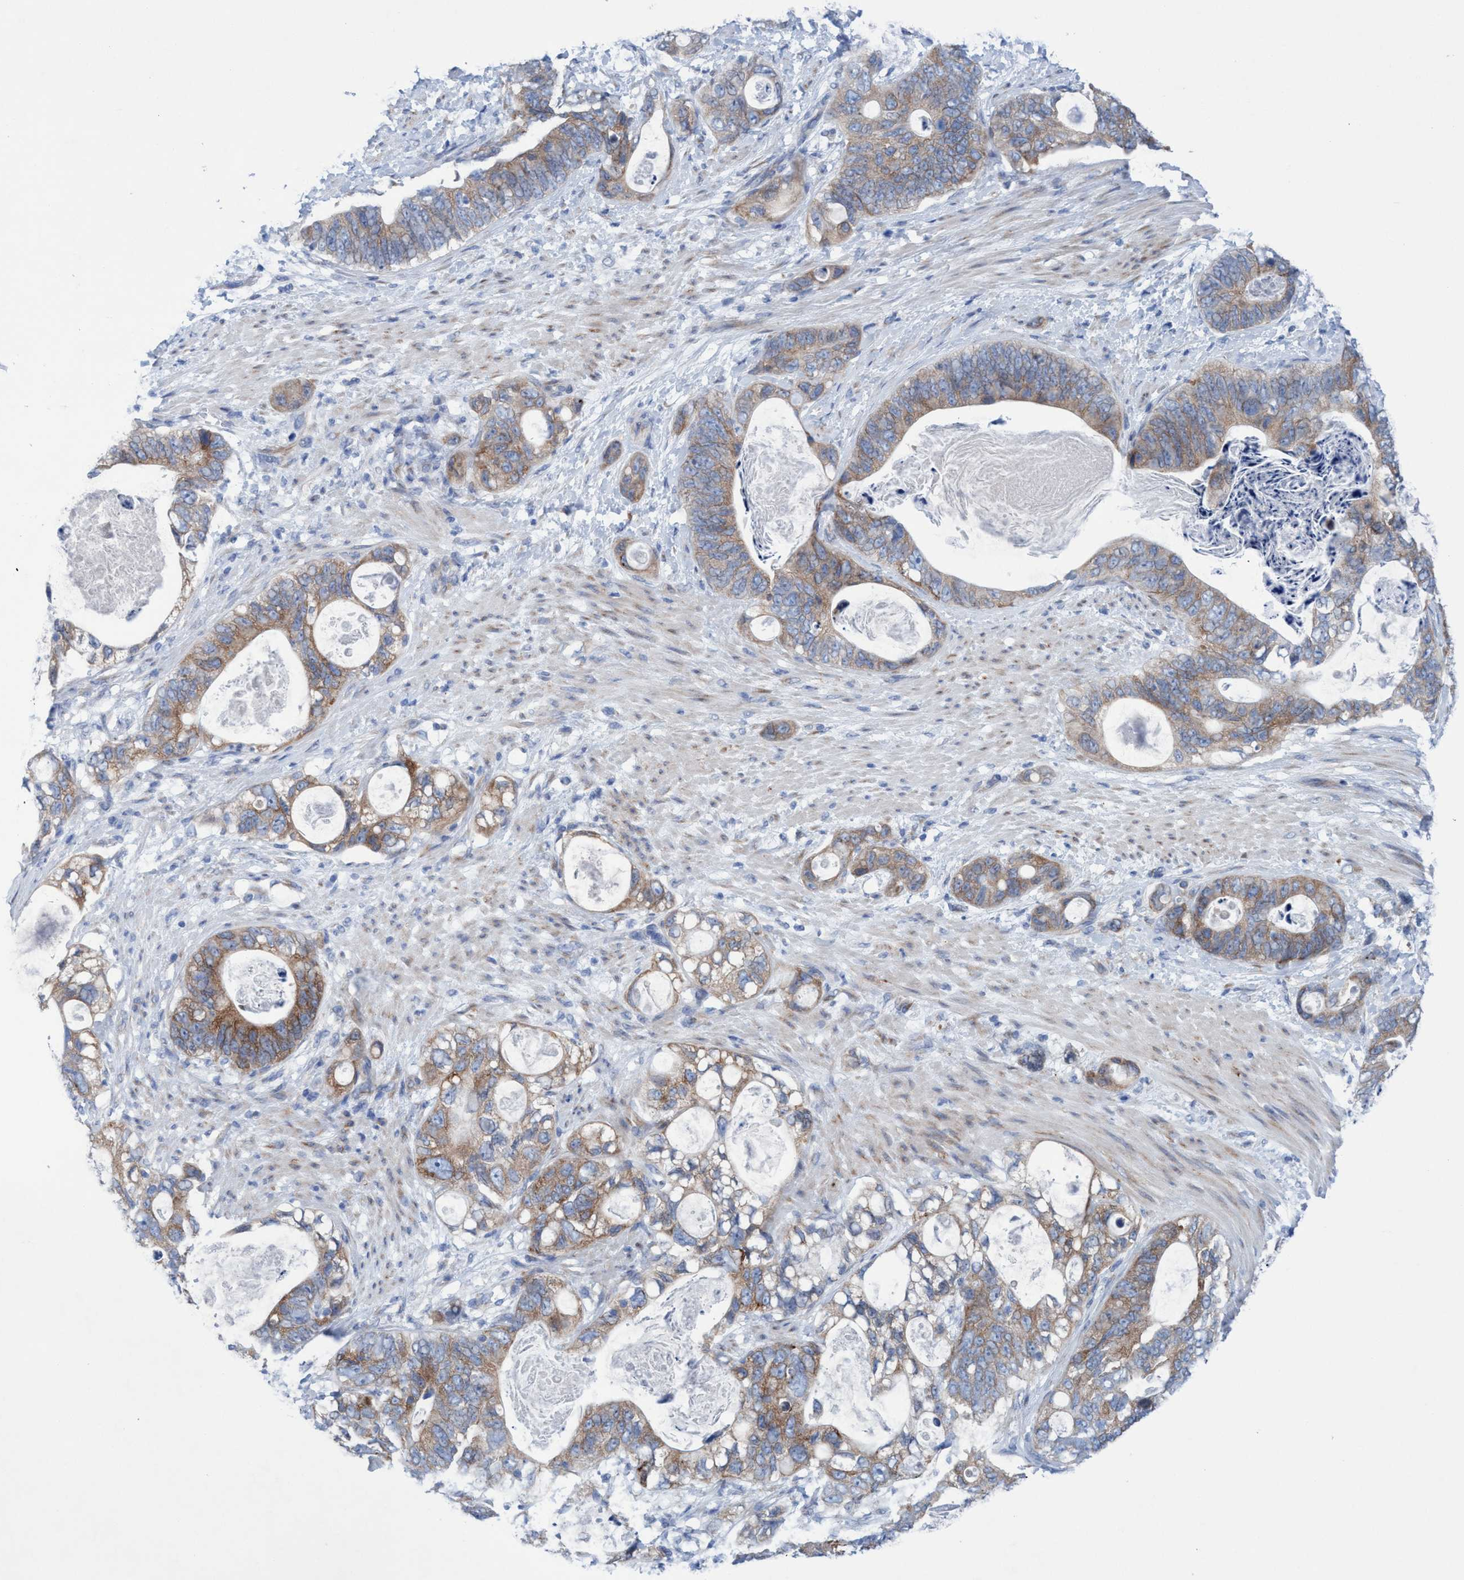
{"staining": {"intensity": "moderate", "quantity": ">75%", "location": "cytoplasmic/membranous"}, "tissue": "stomach cancer", "cell_type": "Tumor cells", "image_type": "cancer", "snomed": [{"axis": "morphology", "description": "Normal tissue, NOS"}, {"axis": "morphology", "description": "Adenocarcinoma, NOS"}, {"axis": "topography", "description": "Stomach"}], "caption": "Adenocarcinoma (stomach) tissue displays moderate cytoplasmic/membranous staining in about >75% of tumor cells", "gene": "RSAD1", "patient": {"sex": "female", "age": 89}}